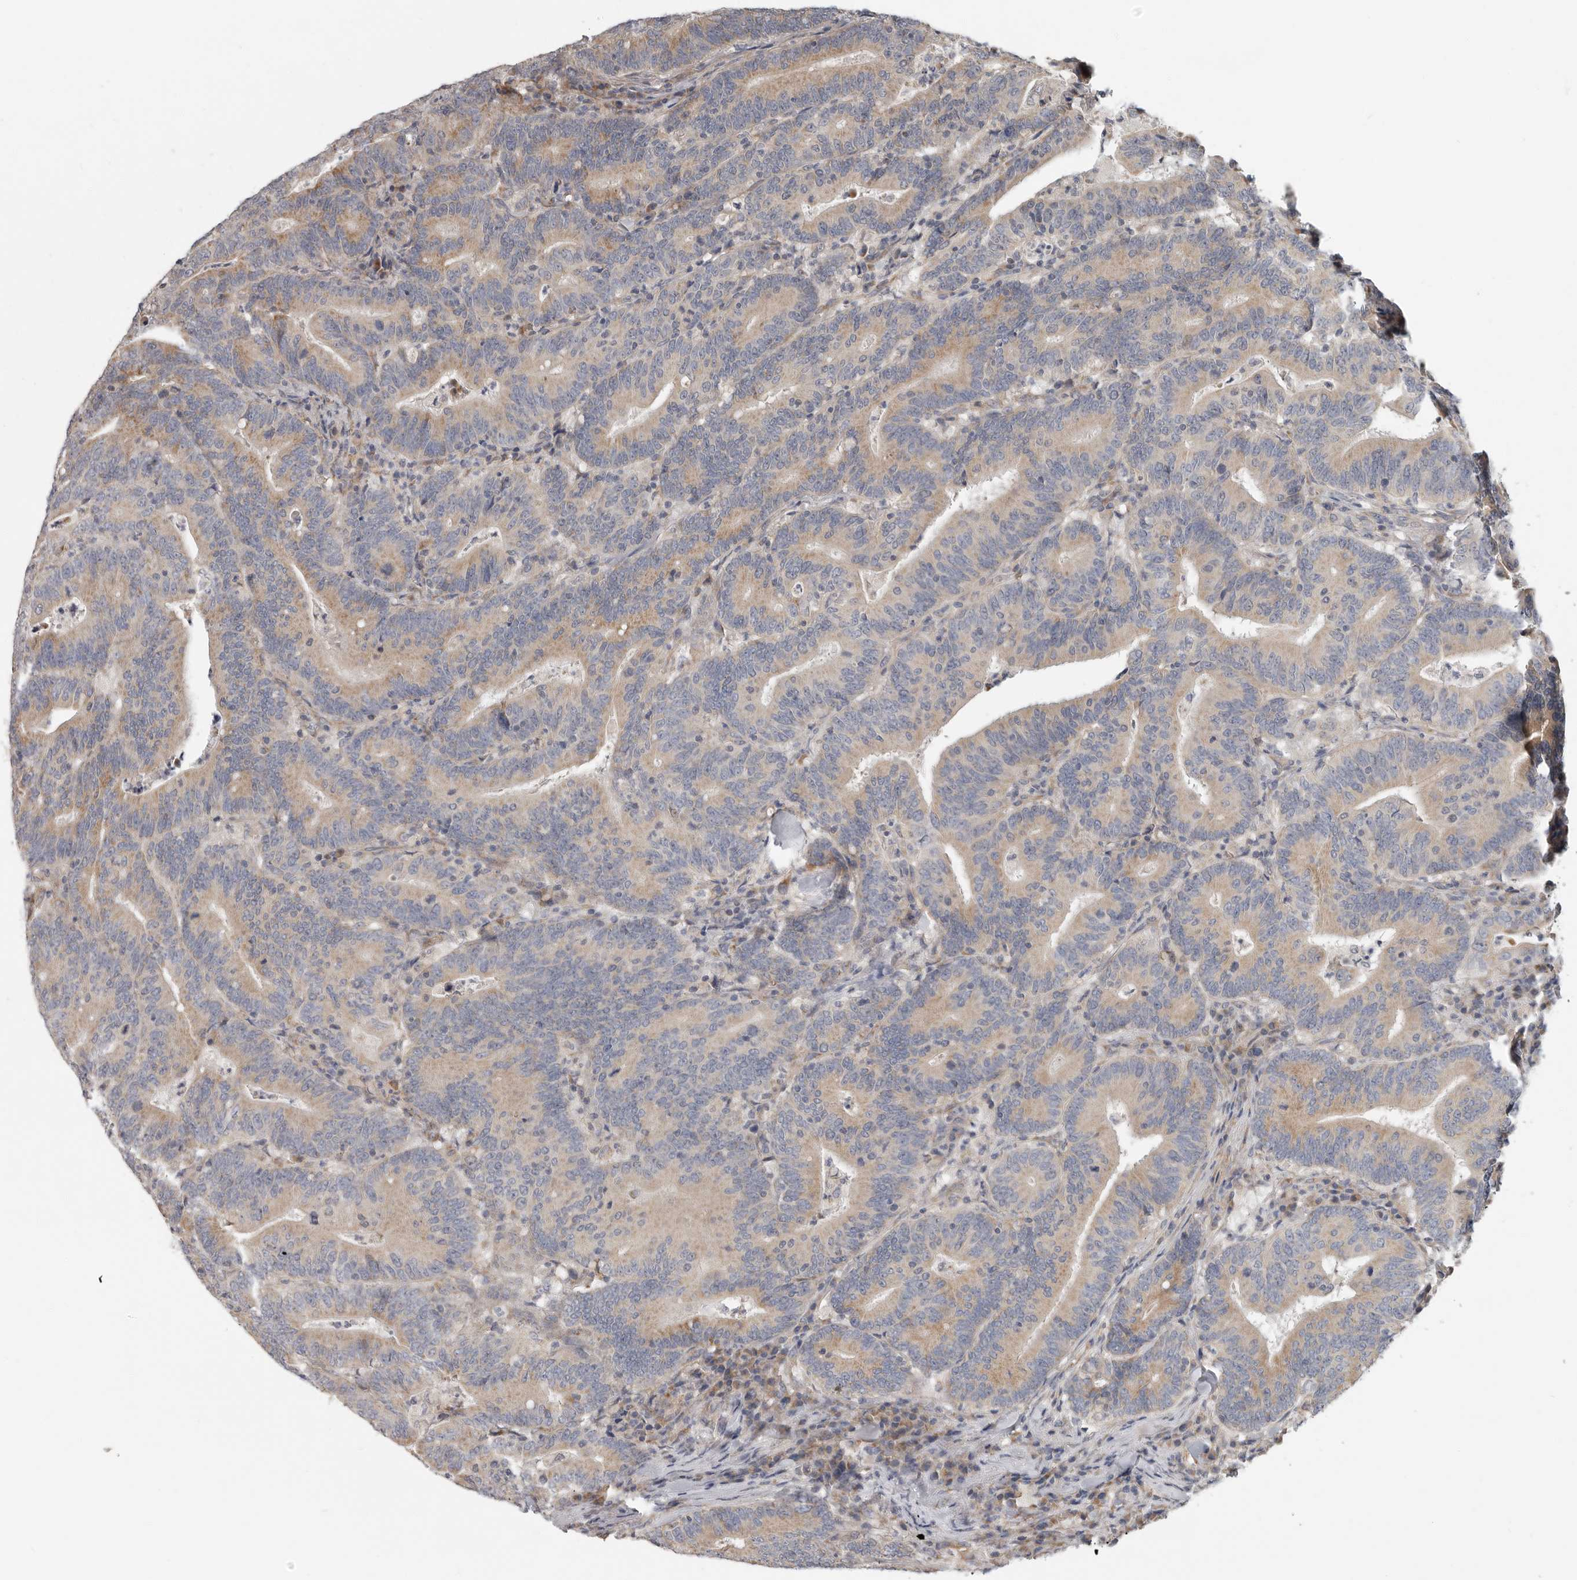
{"staining": {"intensity": "moderate", "quantity": ">75%", "location": "cytoplasmic/membranous"}, "tissue": "colorectal cancer", "cell_type": "Tumor cells", "image_type": "cancer", "snomed": [{"axis": "morphology", "description": "Adenocarcinoma, NOS"}, {"axis": "topography", "description": "Colon"}], "caption": "Colorectal cancer (adenocarcinoma) stained with a protein marker shows moderate staining in tumor cells.", "gene": "UNK", "patient": {"sex": "female", "age": 66}}